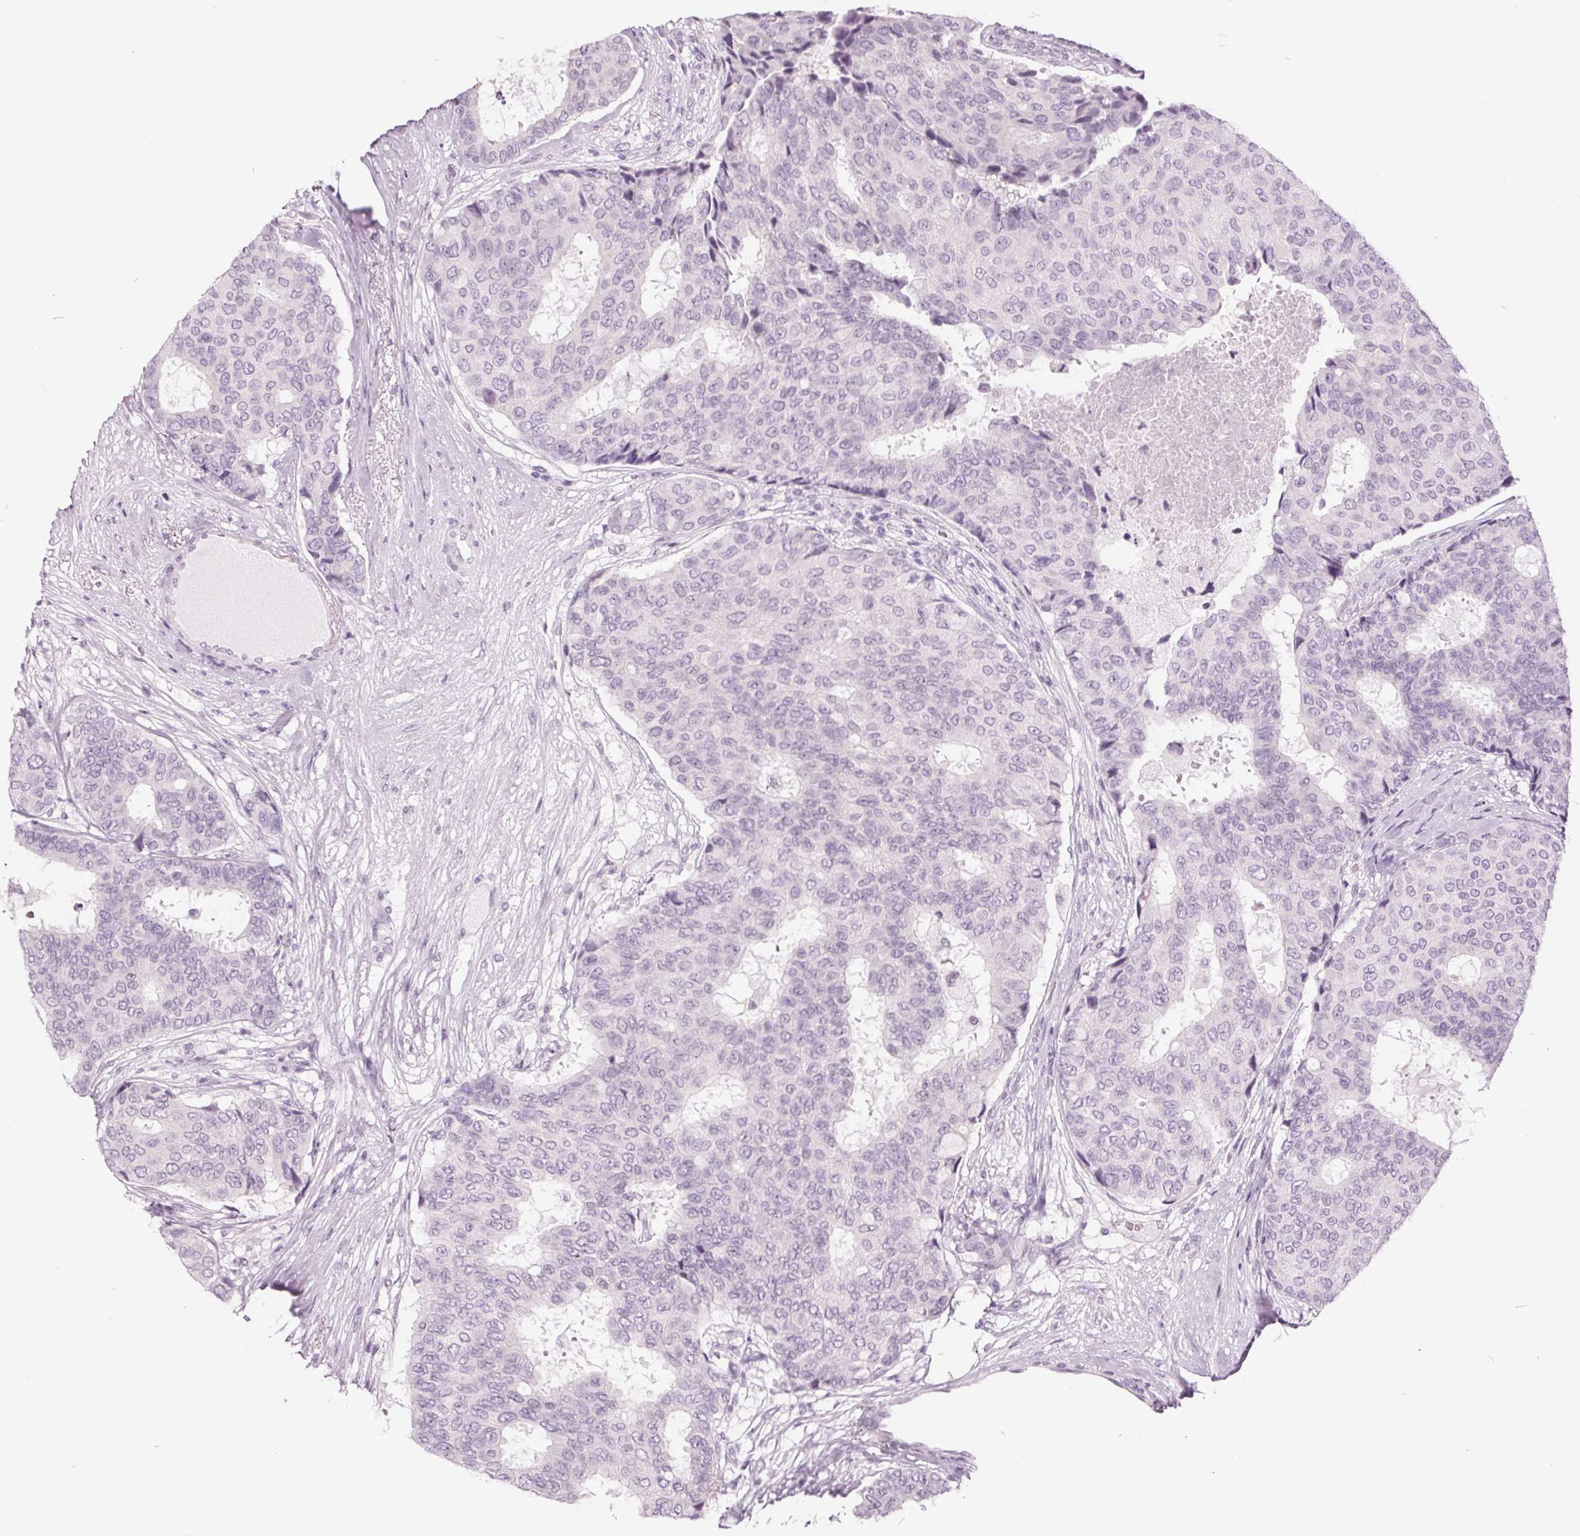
{"staining": {"intensity": "negative", "quantity": "none", "location": "none"}, "tissue": "breast cancer", "cell_type": "Tumor cells", "image_type": "cancer", "snomed": [{"axis": "morphology", "description": "Duct carcinoma"}, {"axis": "topography", "description": "Breast"}], "caption": "Immunohistochemical staining of human breast cancer (invasive ductal carcinoma) demonstrates no significant staining in tumor cells.", "gene": "ODAD2", "patient": {"sex": "female", "age": 75}}